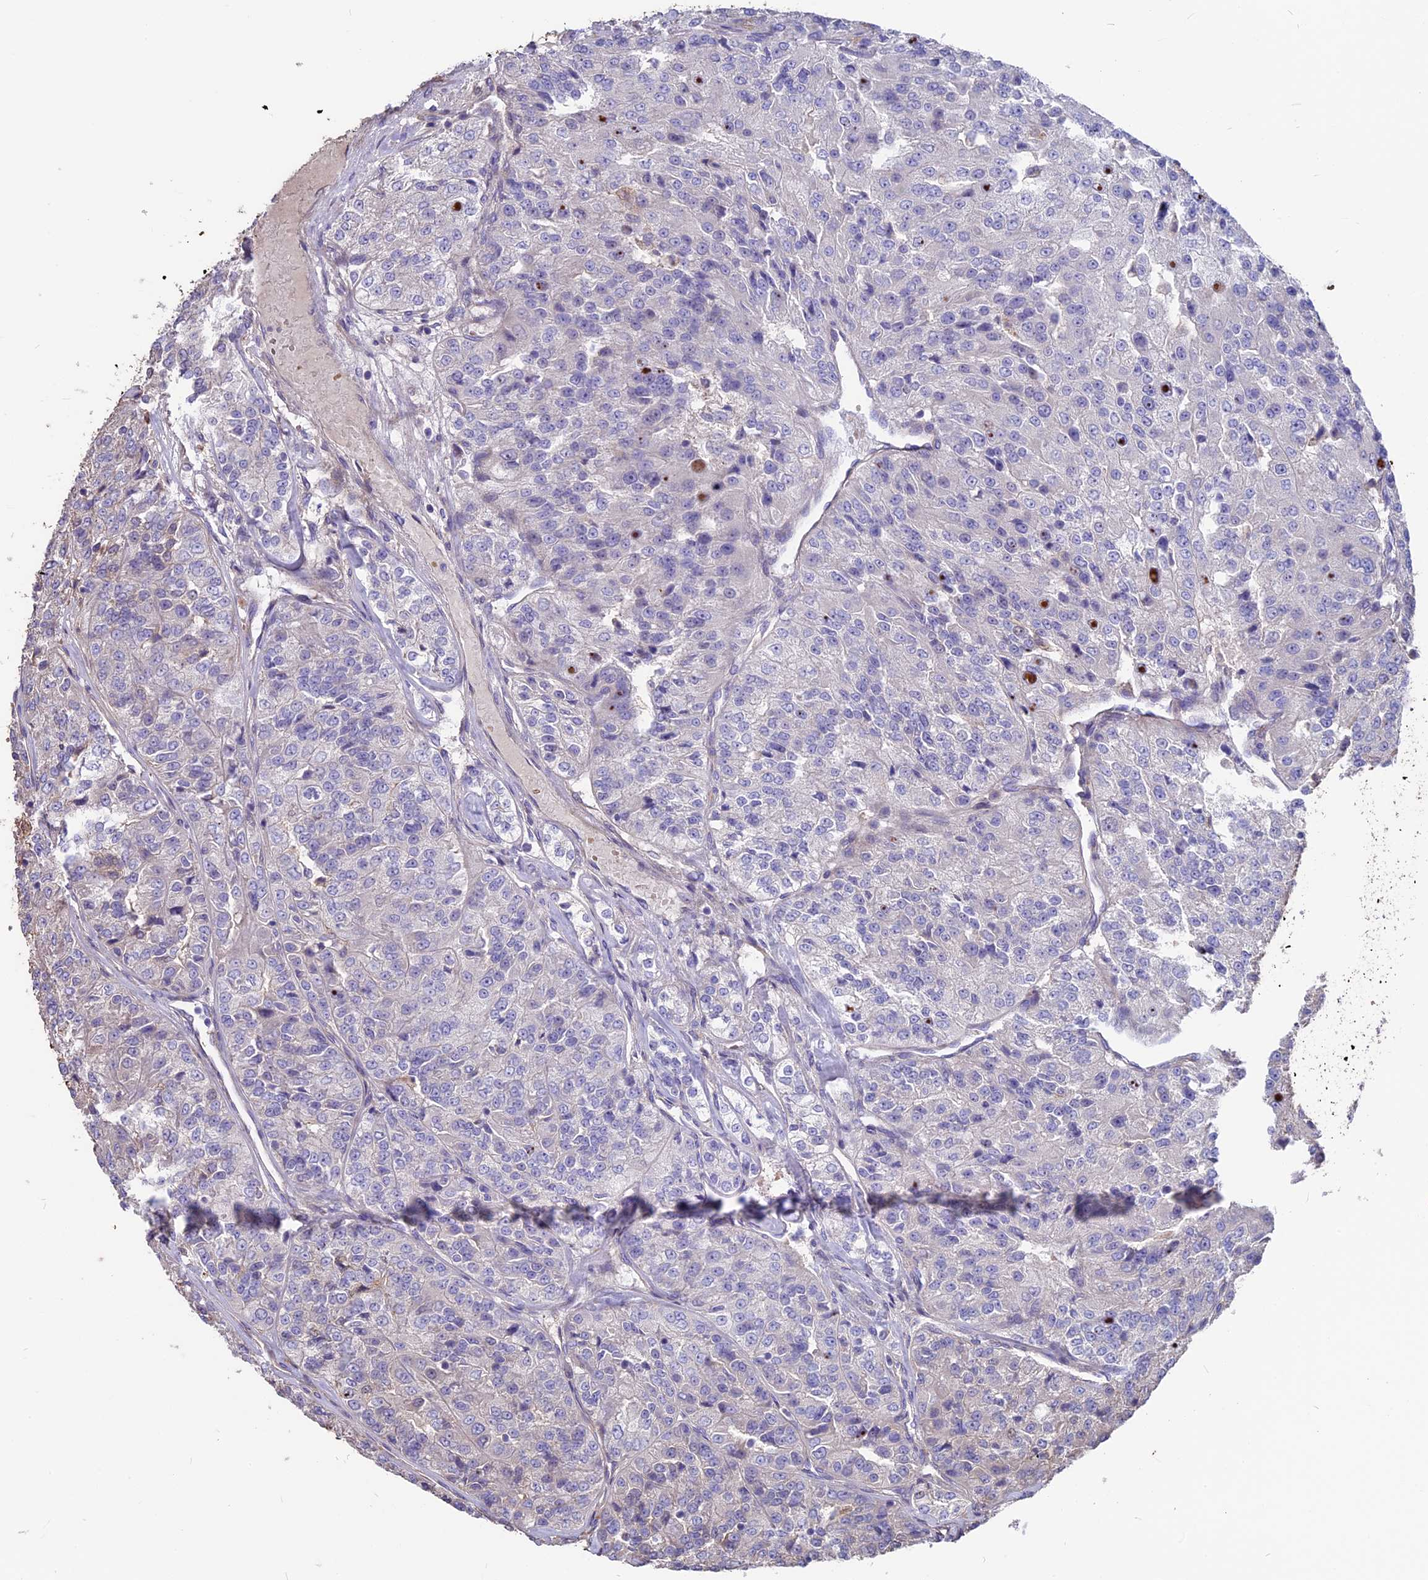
{"staining": {"intensity": "negative", "quantity": "none", "location": "none"}, "tissue": "renal cancer", "cell_type": "Tumor cells", "image_type": "cancer", "snomed": [{"axis": "morphology", "description": "Adenocarcinoma, NOS"}, {"axis": "topography", "description": "Kidney"}], "caption": "A photomicrograph of renal cancer (adenocarcinoma) stained for a protein reveals no brown staining in tumor cells.", "gene": "SEH1L", "patient": {"sex": "female", "age": 63}}